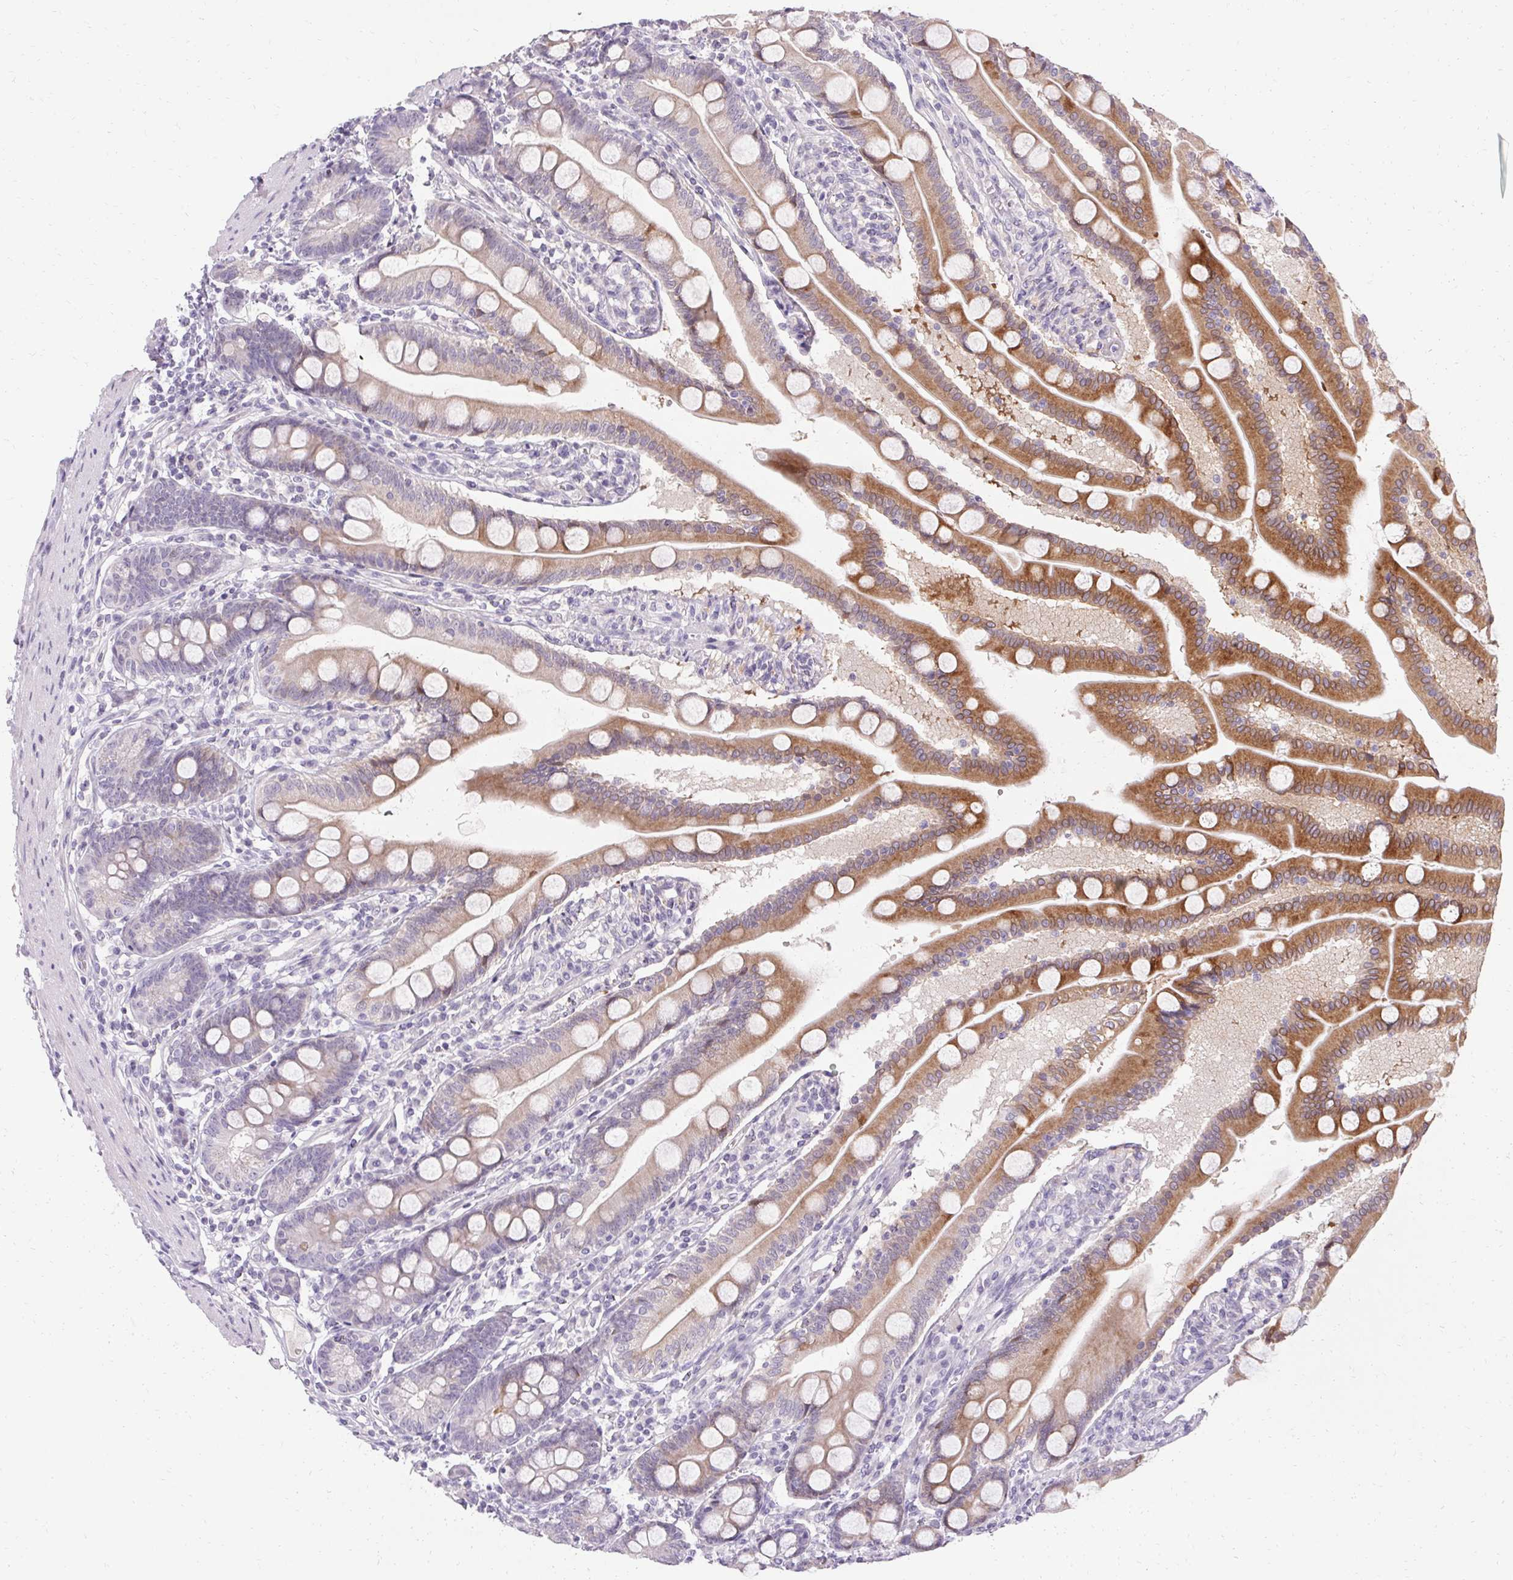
{"staining": {"intensity": "moderate", "quantity": "<25%", "location": "cytoplasmic/membranous"}, "tissue": "duodenum", "cell_type": "Glandular cells", "image_type": "normal", "snomed": [{"axis": "morphology", "description": "Normal tissue, NOS"}, {"axis": "topography", "description": "Duodenum"}], "caption": "DAB immunohistochemical staining of unremarkable human duodenum demonstrates moderate cytoplasmic/membranous protein positivity in approximately <25% of glandular cells.", "gene": "HSD17B3", "patient": {"sex": "female", "age": 67}}